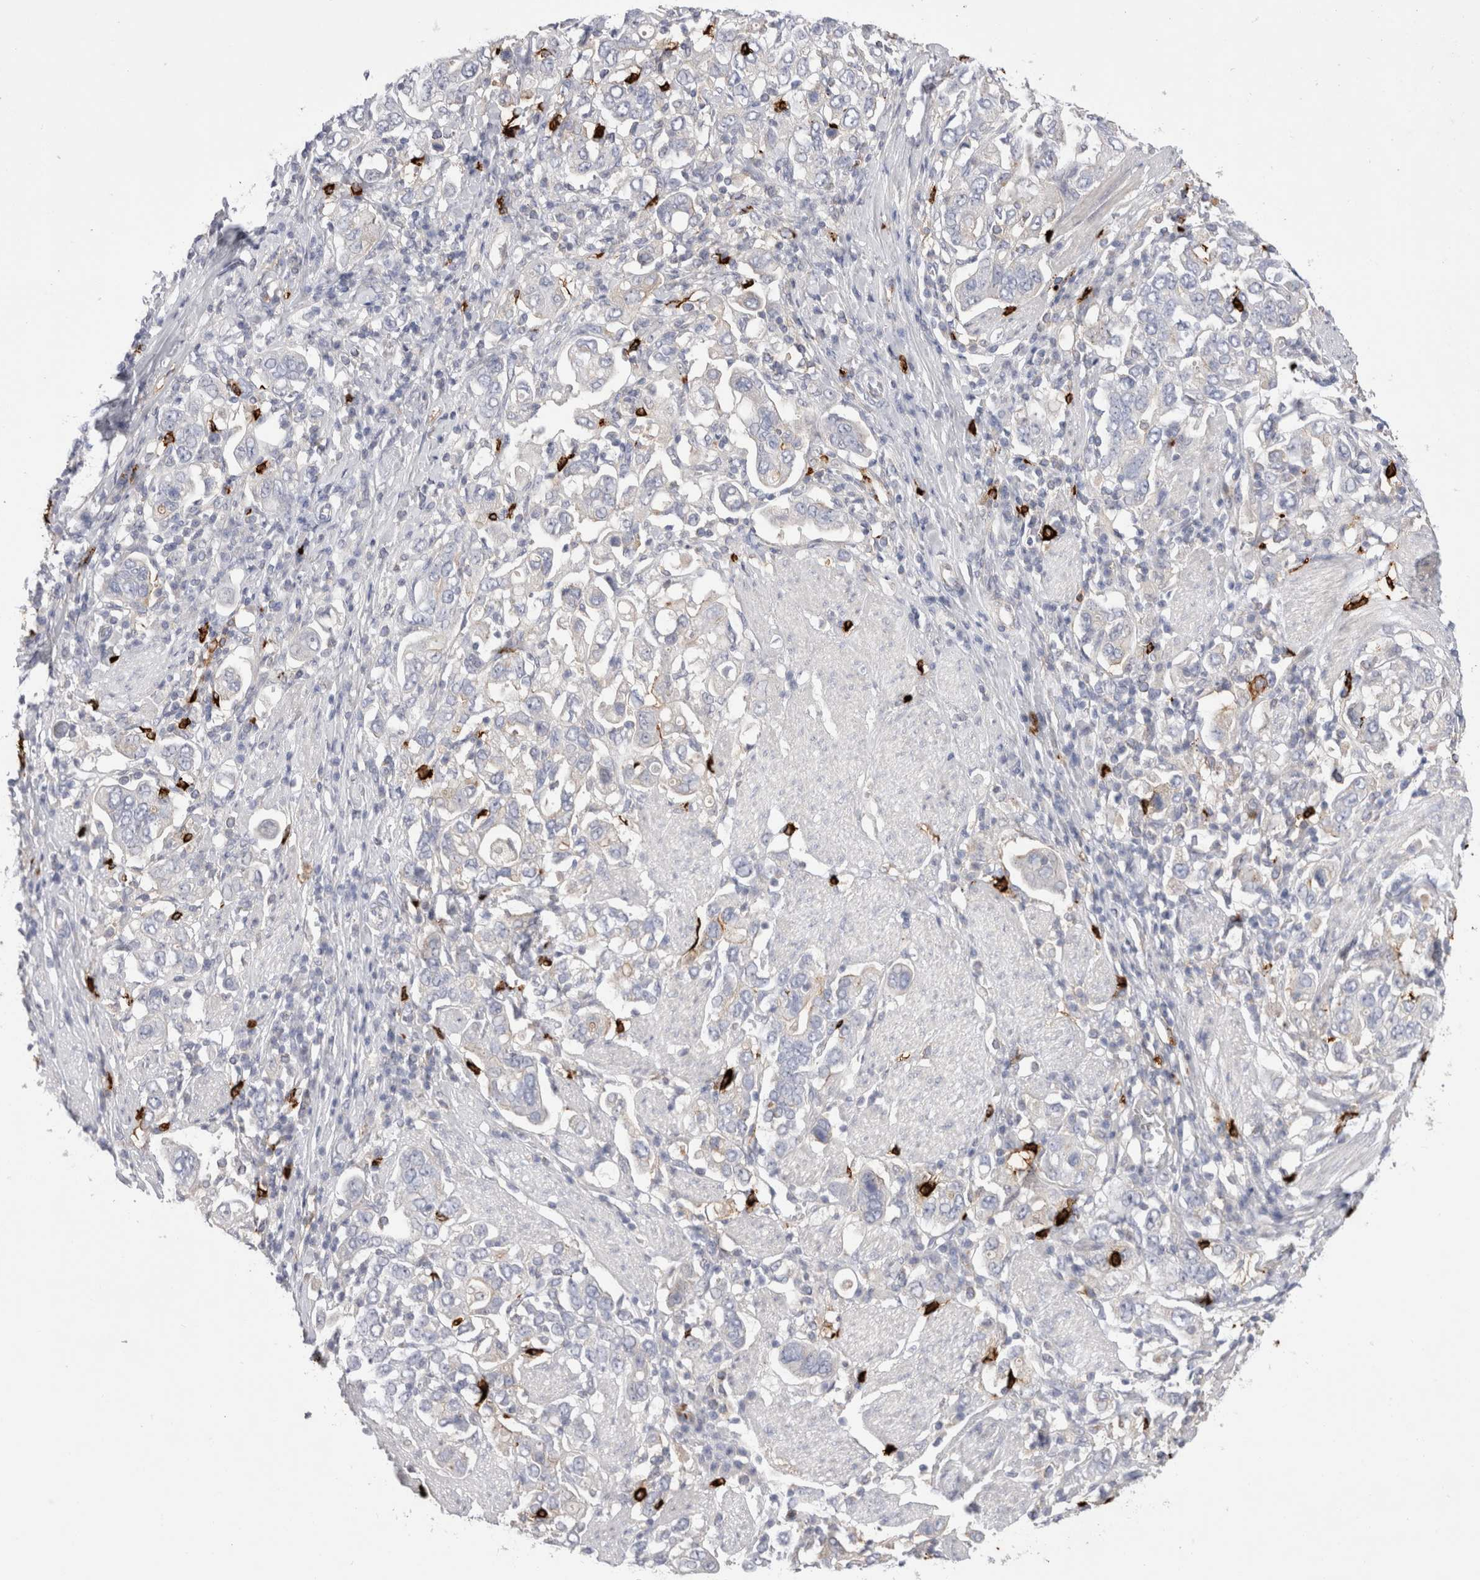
{"staining": {"intensity": "negative", "quantity": "none", "location": "none"}, "tissue": "stomach cancer", "cell_type": "Tumor cells", "image_type": "cancer", "snomed": [{"axis": "morphology", "description": "Adenocarcinoma, NOS"}, {"axis": "topography", "description": "Stomach, upper"}], "caption": "Tumor cells show no significant protein staining in stomach cancer (adenocarcinoma).", "gene": "SPINK2", "patient": {"sex": "male", "age": 62}}